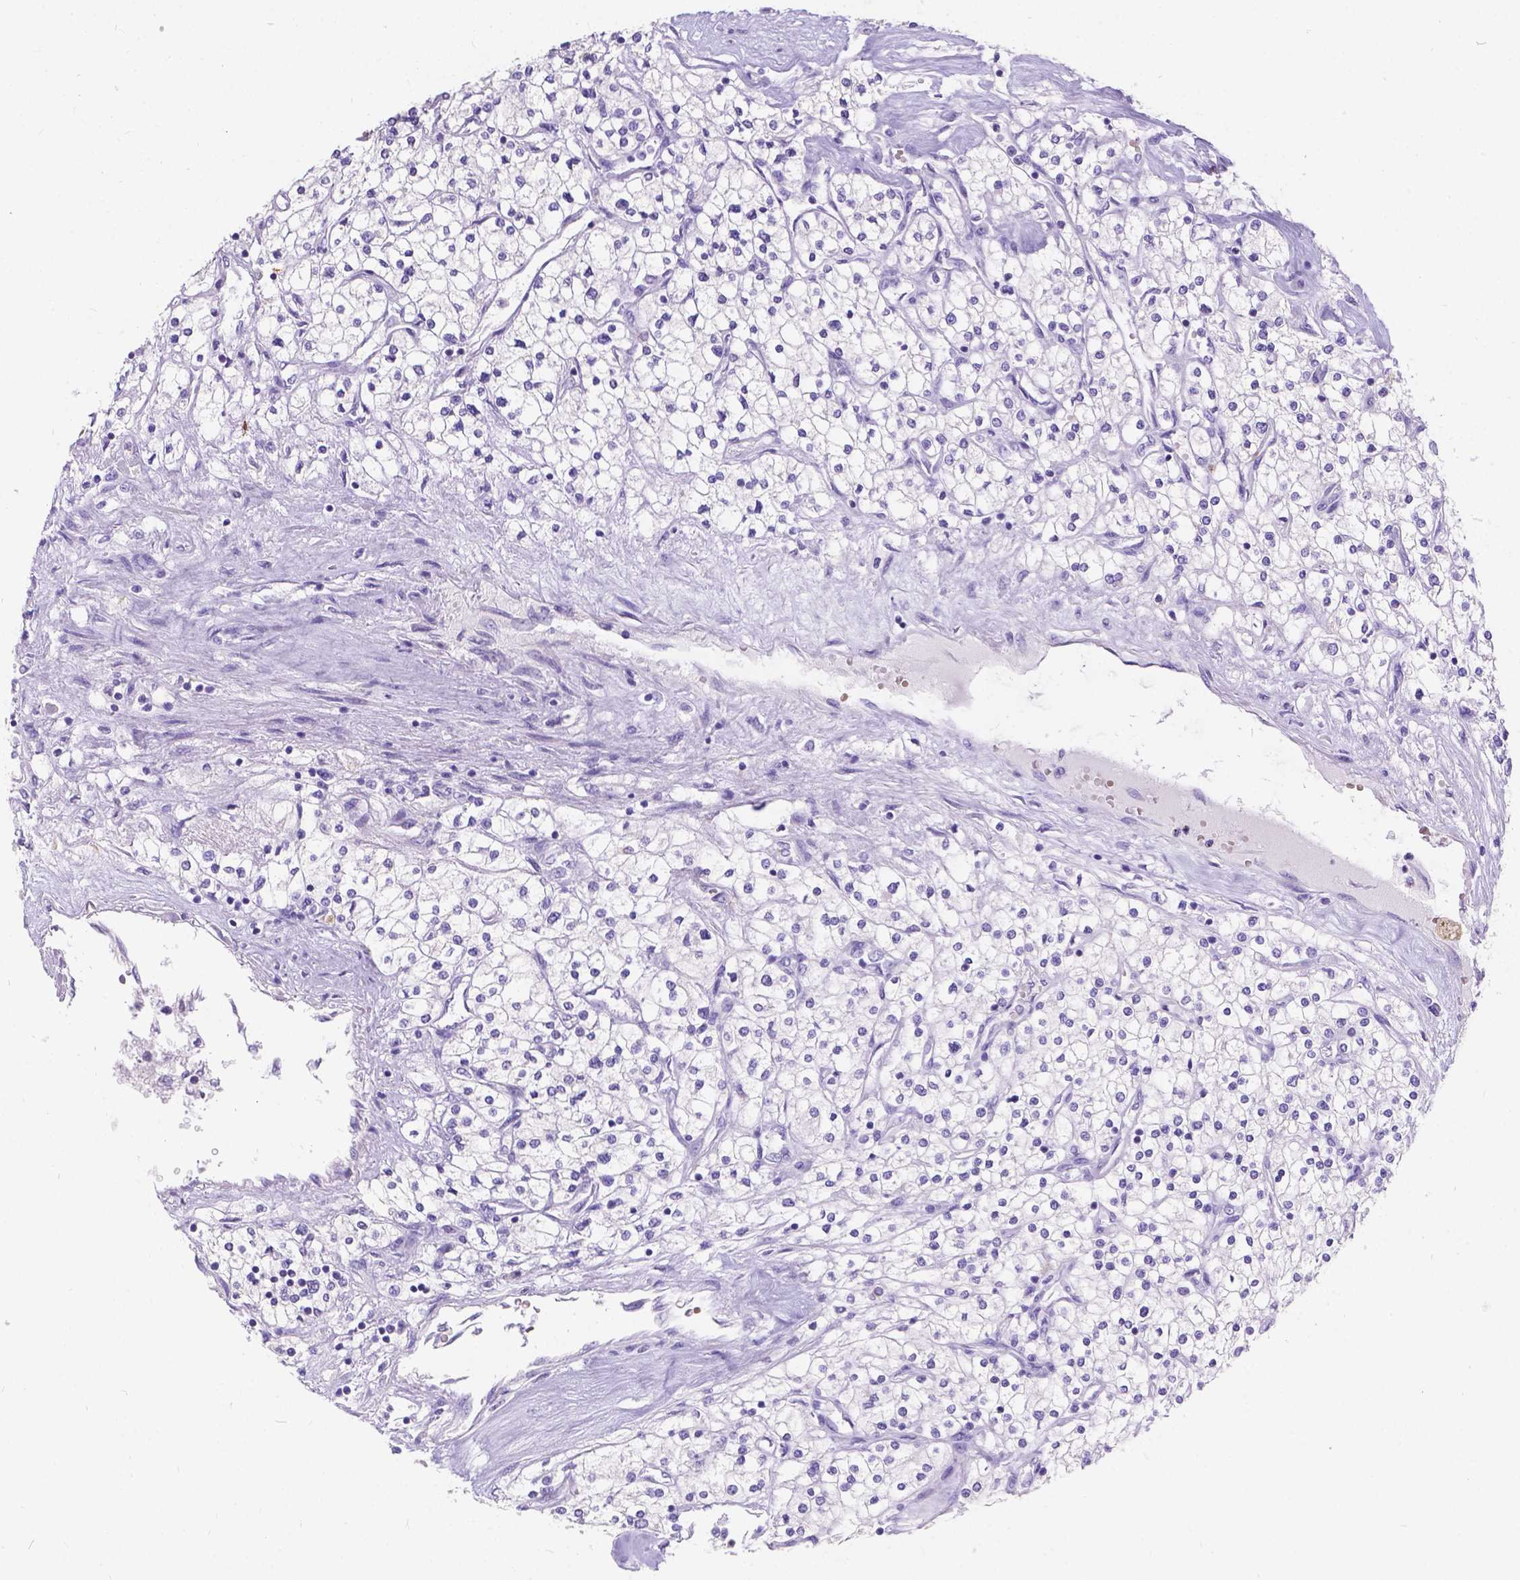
{"staining": {"intensity": "negative", "quantity": "none", "location": "none"}, "tissue": "renal cancer", "cell_type": "Tumor cells", "image_type": "cancer", "snomed": [{"axis": "morphology", "description": "Adenocarcinoma, NOS"}, {"axis": "topography", "description": "Kidney"}], "caption": "Immunohistochemistry of human adenocarcinoma (renal) displays no staining in tumor cells.", "gene": "GNRHR", "patient": {"sex": "male", "age": 80}}